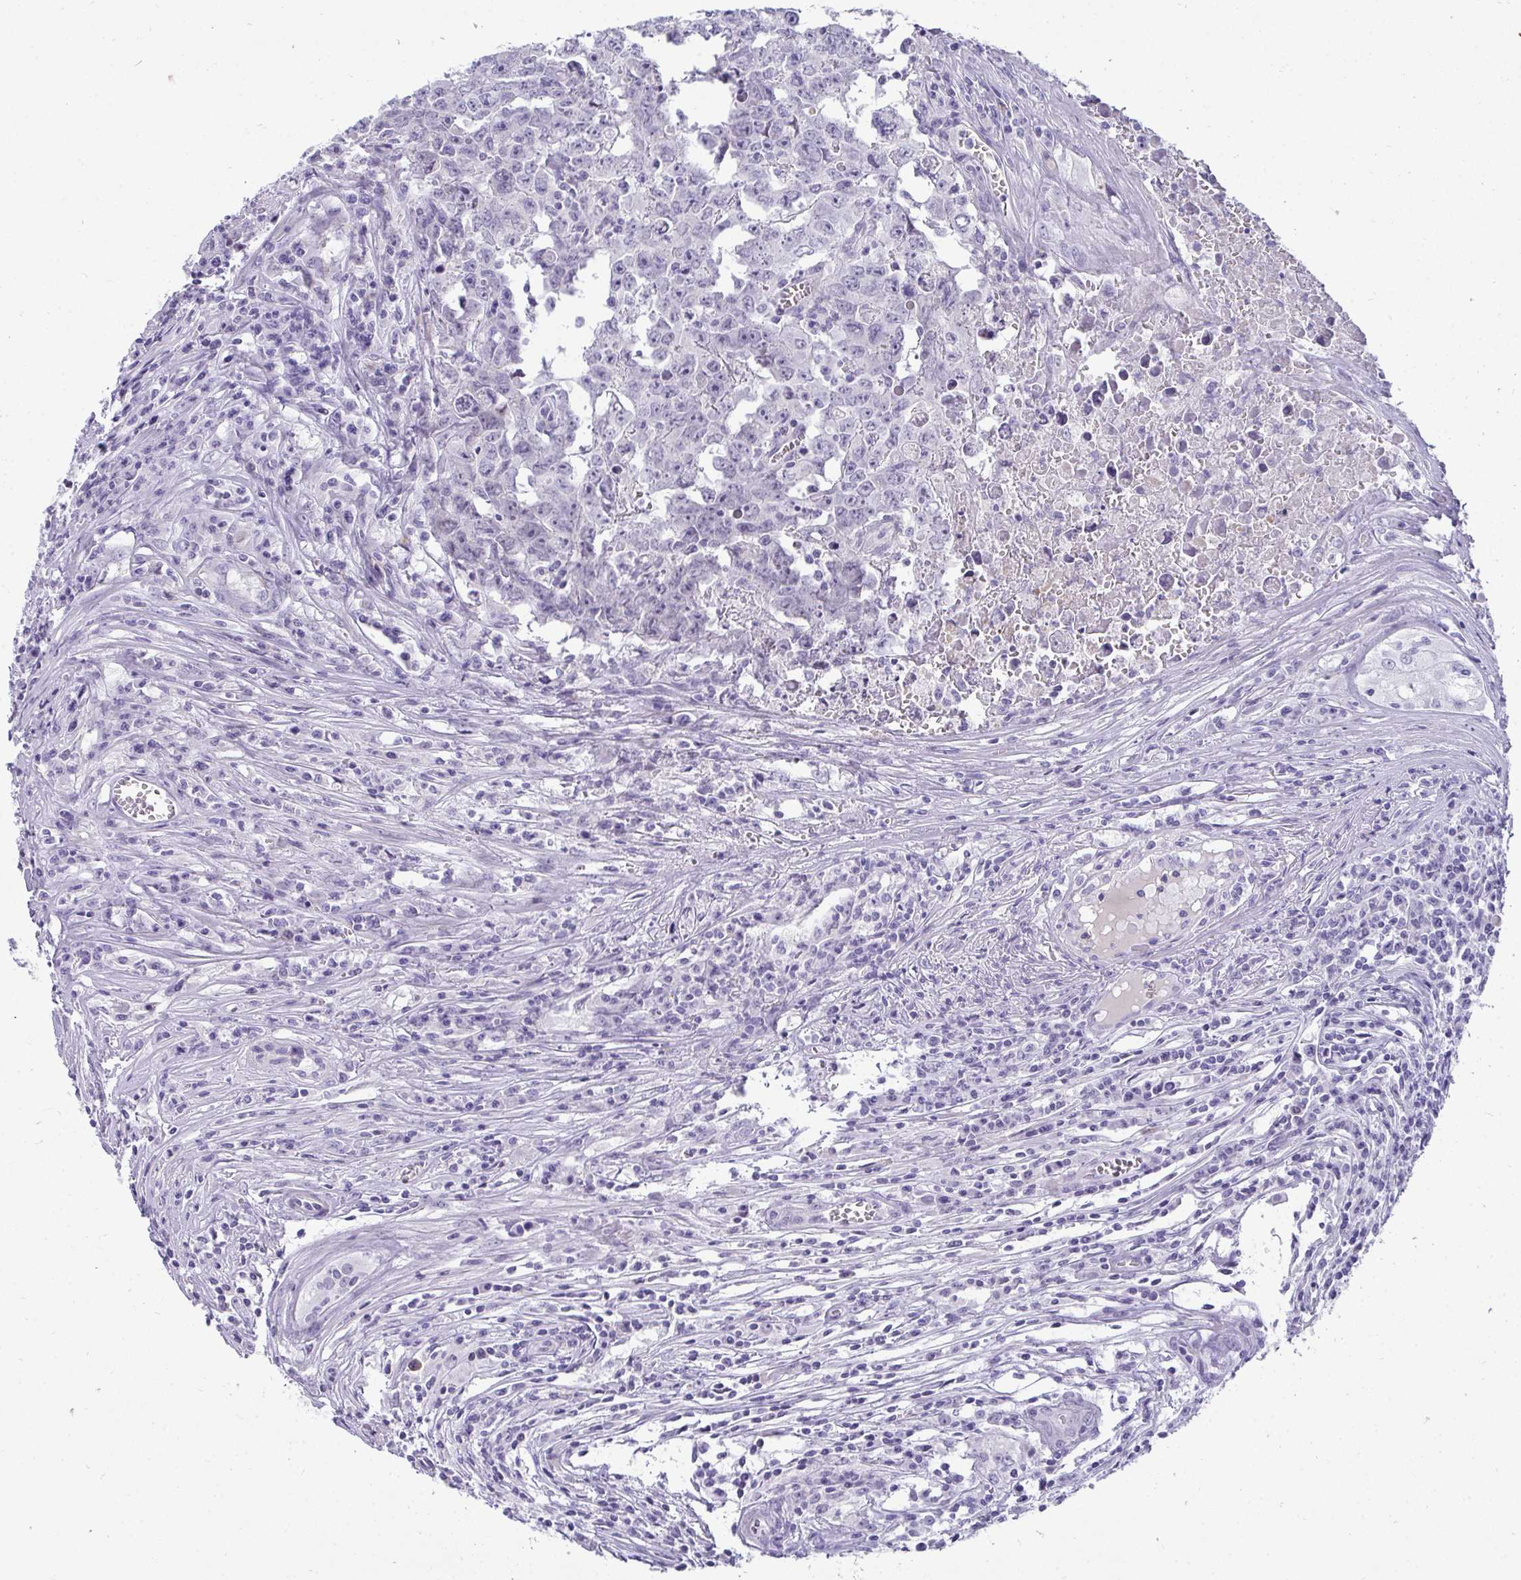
{"staining": {"intensity": "negative", "quantity": "none", "location": "none"}, "tissue": "testis cancer", "cell_type": "Tumor cells", "image_type": "cancer", "snomed": [{"axis": "morphology", "description": "Carcinoma, Embryonal, NOS"}, {"axis": "topography", "description": "Testis"}], "caption": "Immunohistochemistry of human testis cancer (embryonal carcinoma) shows no staining in tumor cells.", "gene": "AK5", "patient": {"sex": "male", "age": 22}}